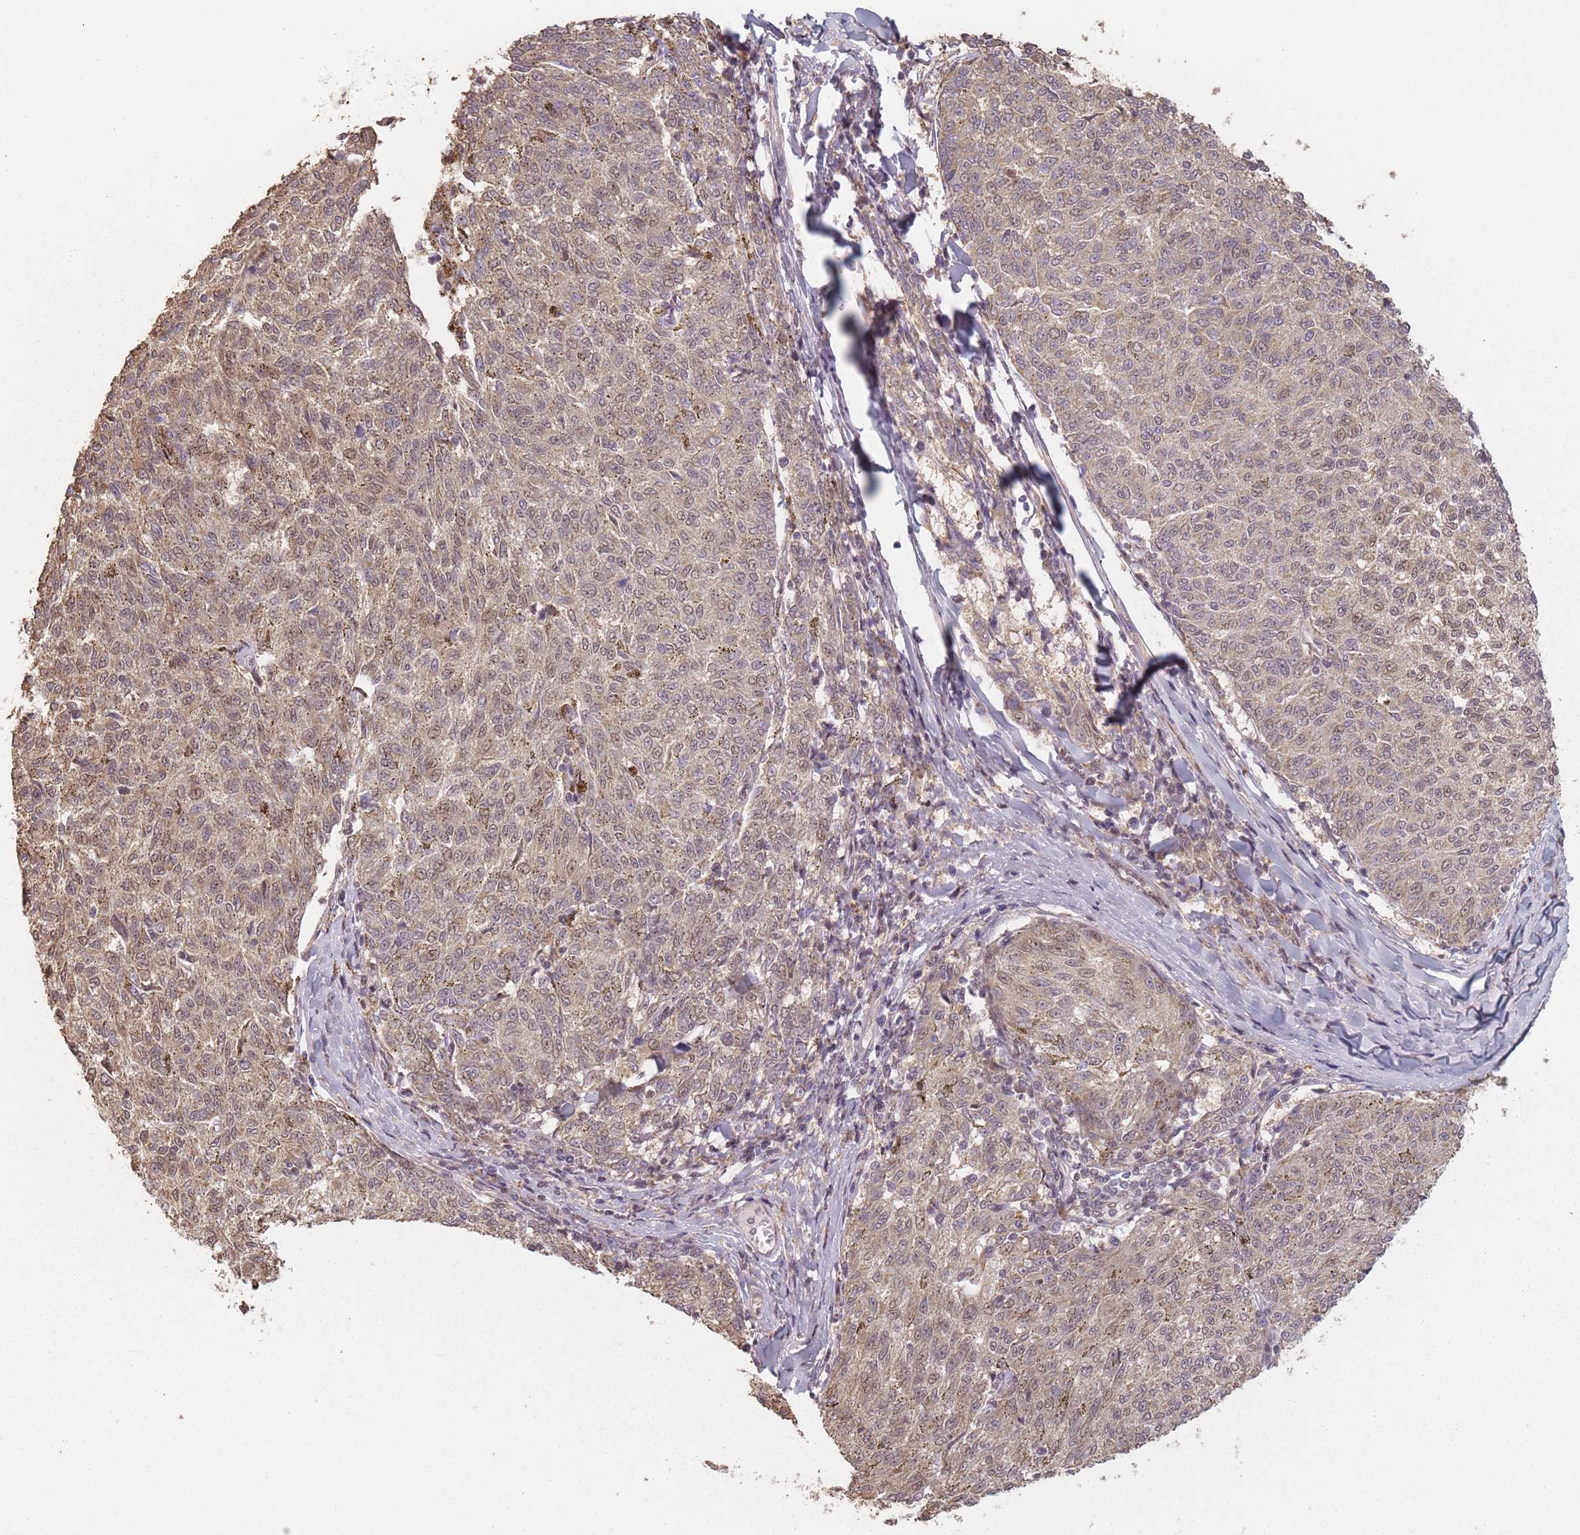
{"staining": {"intensity": "weak", "quantity": ">75%", "location": "cytoplasmic/membranous,nuclear"}, "tissue": "melanoma", "cell_type": "Tumor cells", "image_type": "cancer", "snomed": [{"axis": "morphology", "description": "Malignant melanoma, NOS"}, {"axis": "topography", "description": "Skin"}], "caption": "Immunohistochemistry histopathology image of neoplastic tissue: human malignant melanoma stained using IHC reveals low levels of weak protein expression localized specifically in the cytoplasmic/membranous and nuclear of tumor cells, appearing as a cytoplasmic/membranous and nuclear brown color.", "gene": "VPS52", "patient": {"sex": "female", "age": 72}}